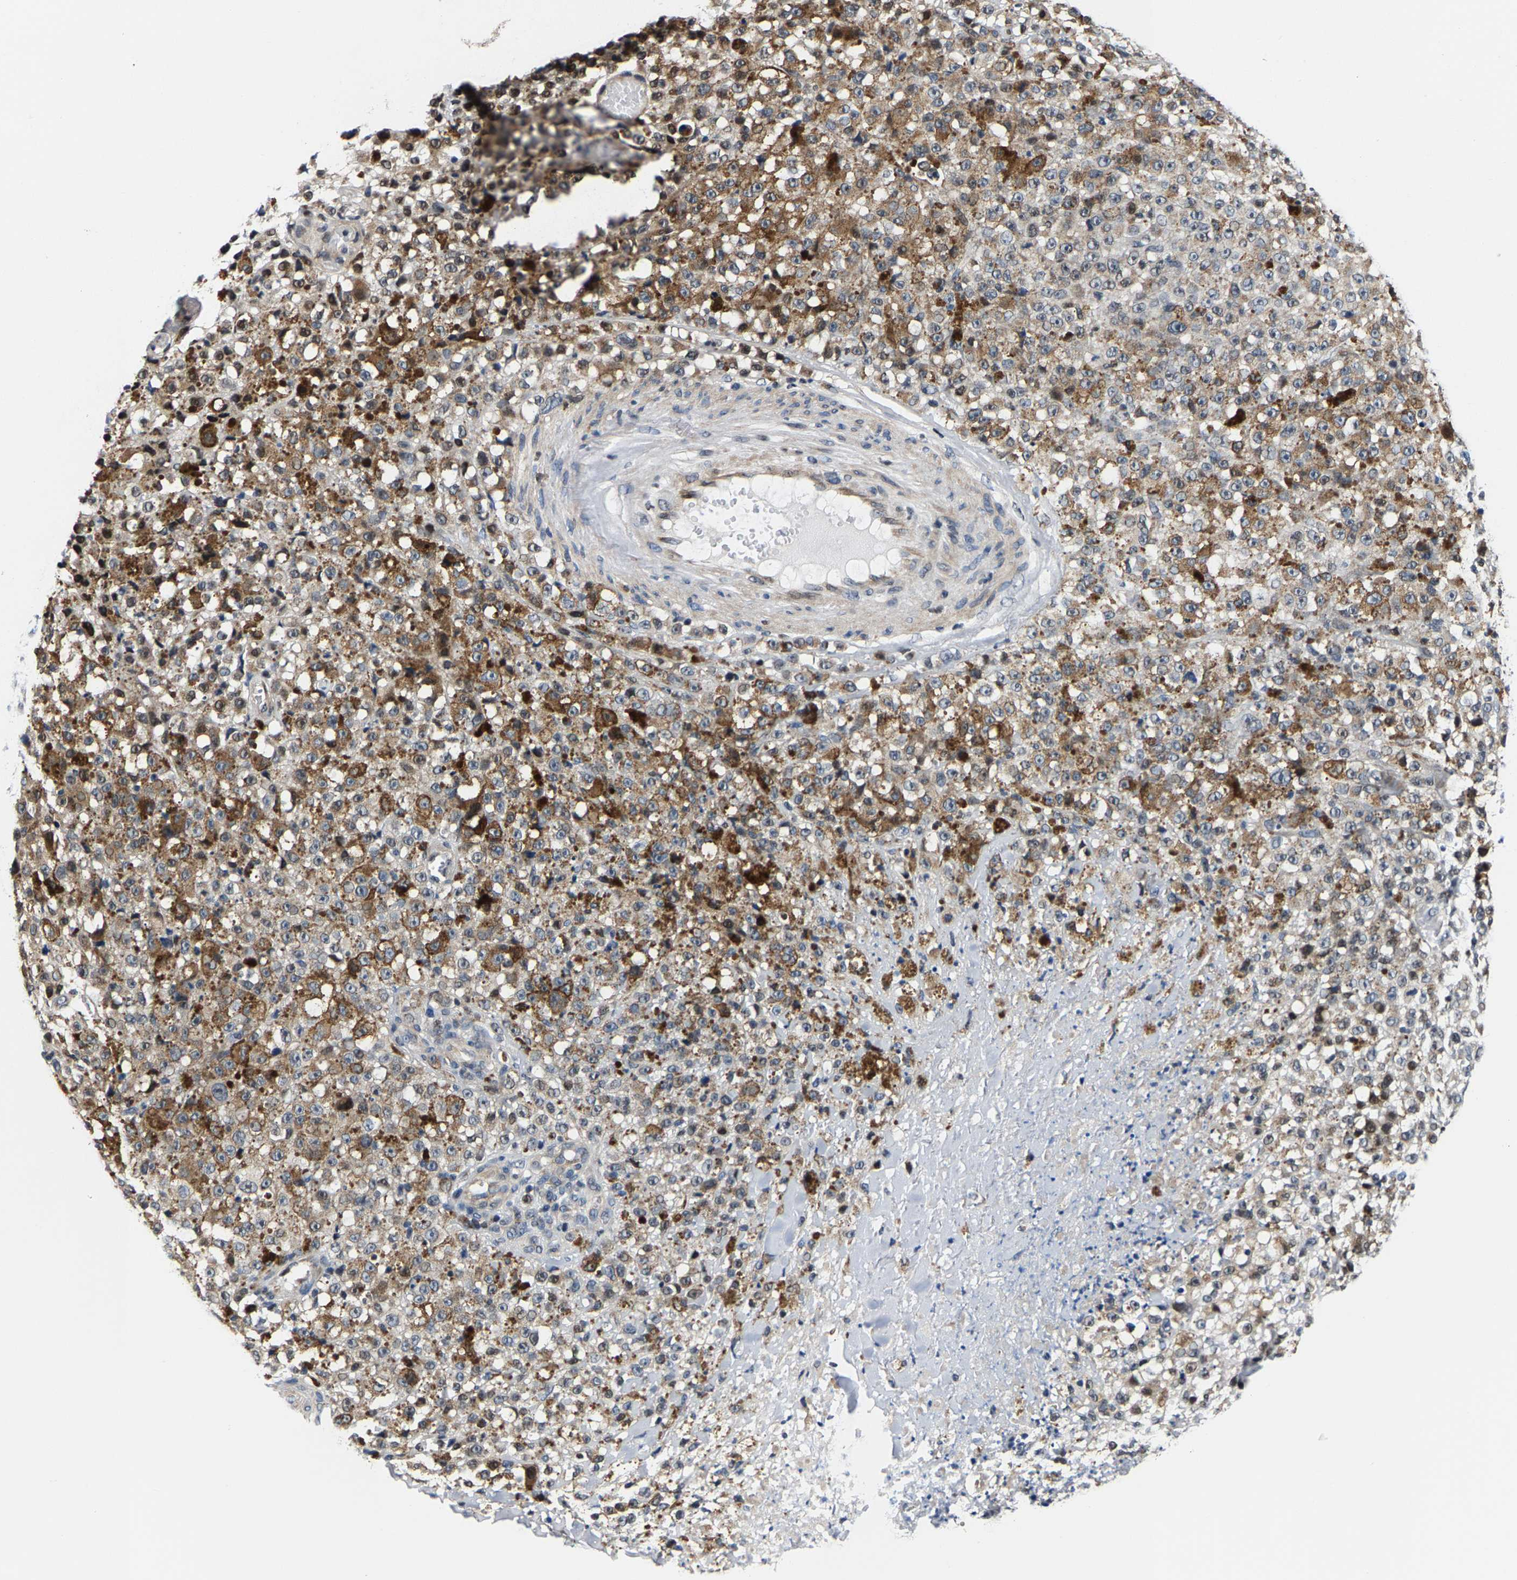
{"staining": {"intensity": "moderate", "quantity": ">75%", "location": "cytoplasmic/membranous"}, "tissue": "melanoma", "cell_type": "Tumor cells", "image_type": "cancer", "snomed": [{"axis": "morphology", "description": "Malignant melanoma, NOS"}, {"axis": "topography", "description": "Skin"}], "caption": "Tumor cells exhibit moderate cytoplasmic/membranous expression in about >75% of cells in malignant melanoma.", "gene": "GTPBP10", "patient": {"sex": "female", "age": 82}}